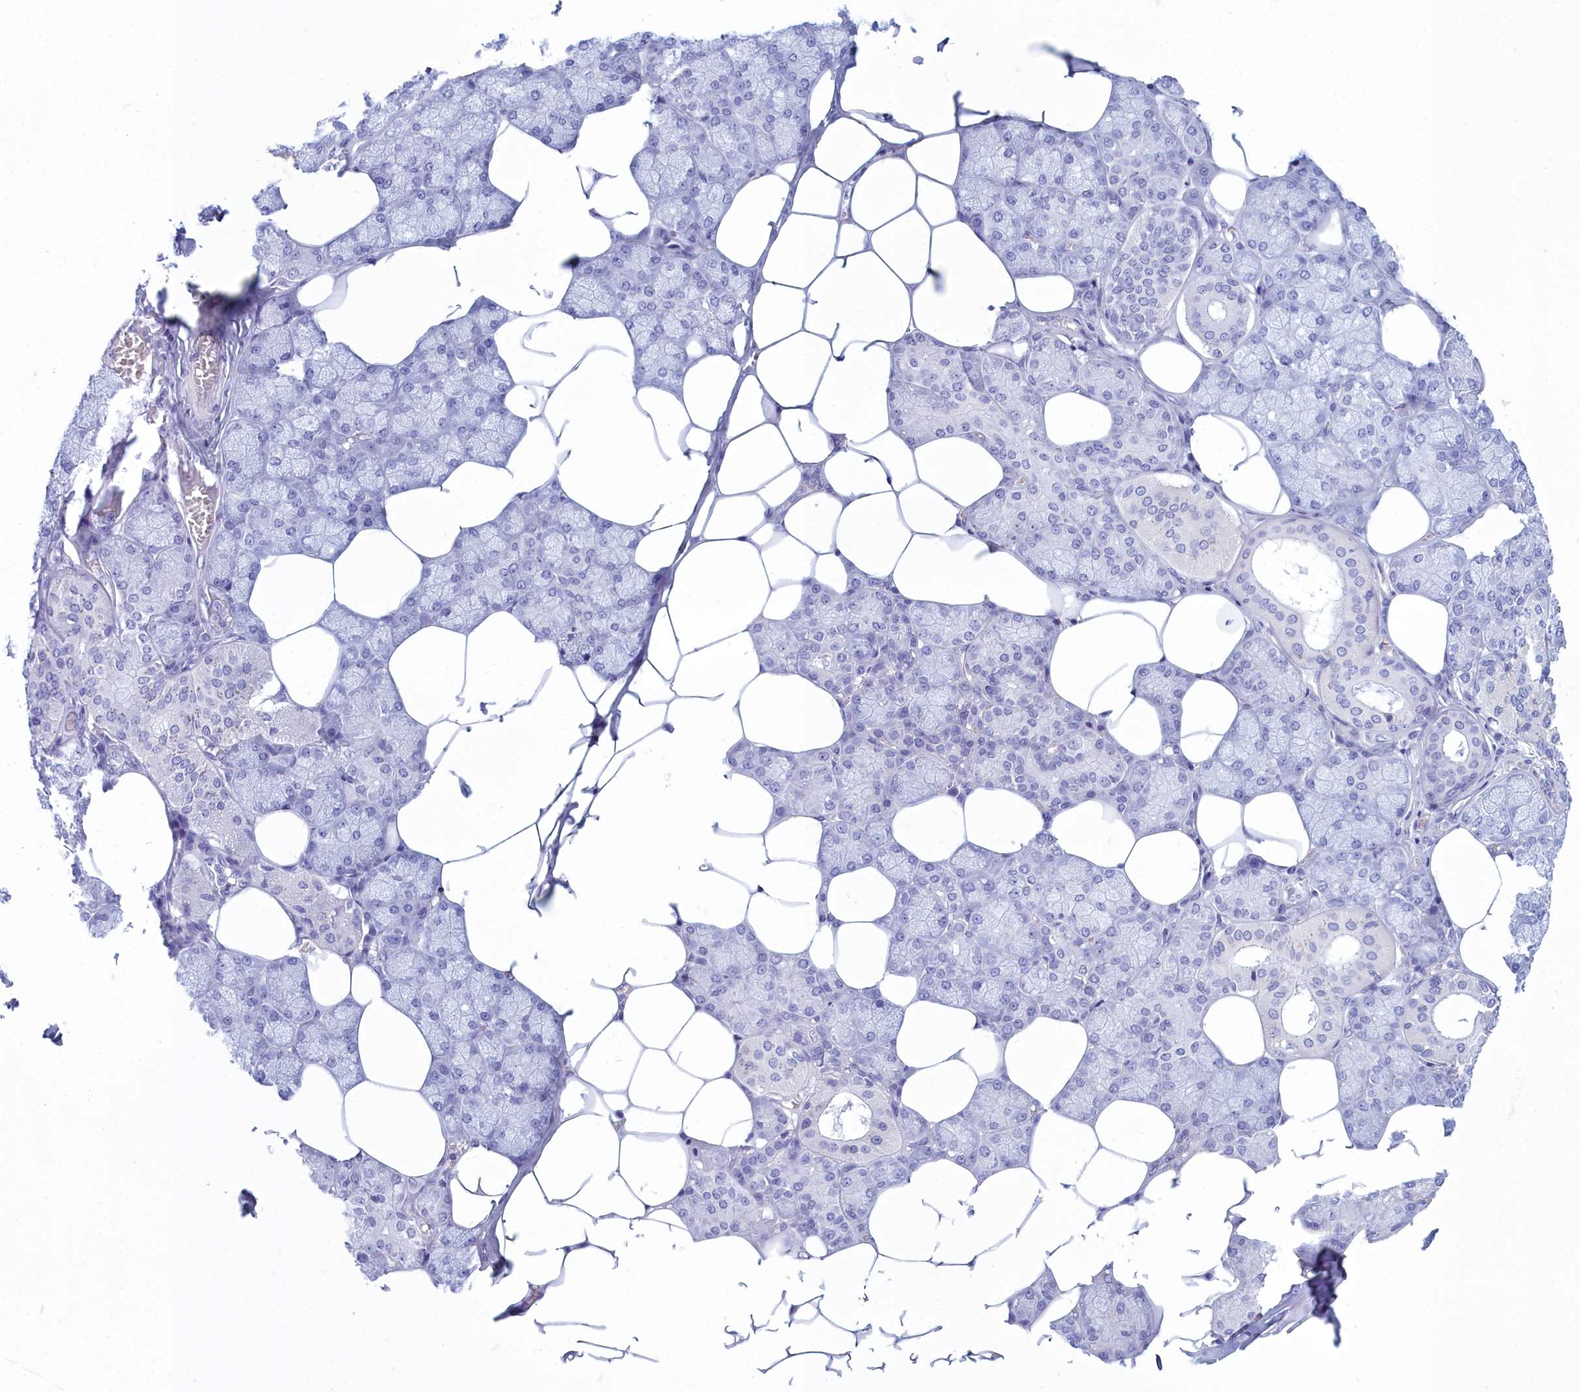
{"staining": {"intensity": "negative", "quantity": "none", "location": "none"}, "tissue": "salivary gland", "cell_type": "Glandular cells", "image_type": "normal", "snomed": [{"axis": "morphology", "description": "Normal tissue, NOS"}, {"axis": "topography", "description": "Salivary gland"}], "caption": "Protein analysis of normal salivary gland displays no significant expression in glandular cells.", "gene": "TMEM97", "patient": {"sex": "male", "age": 62}}